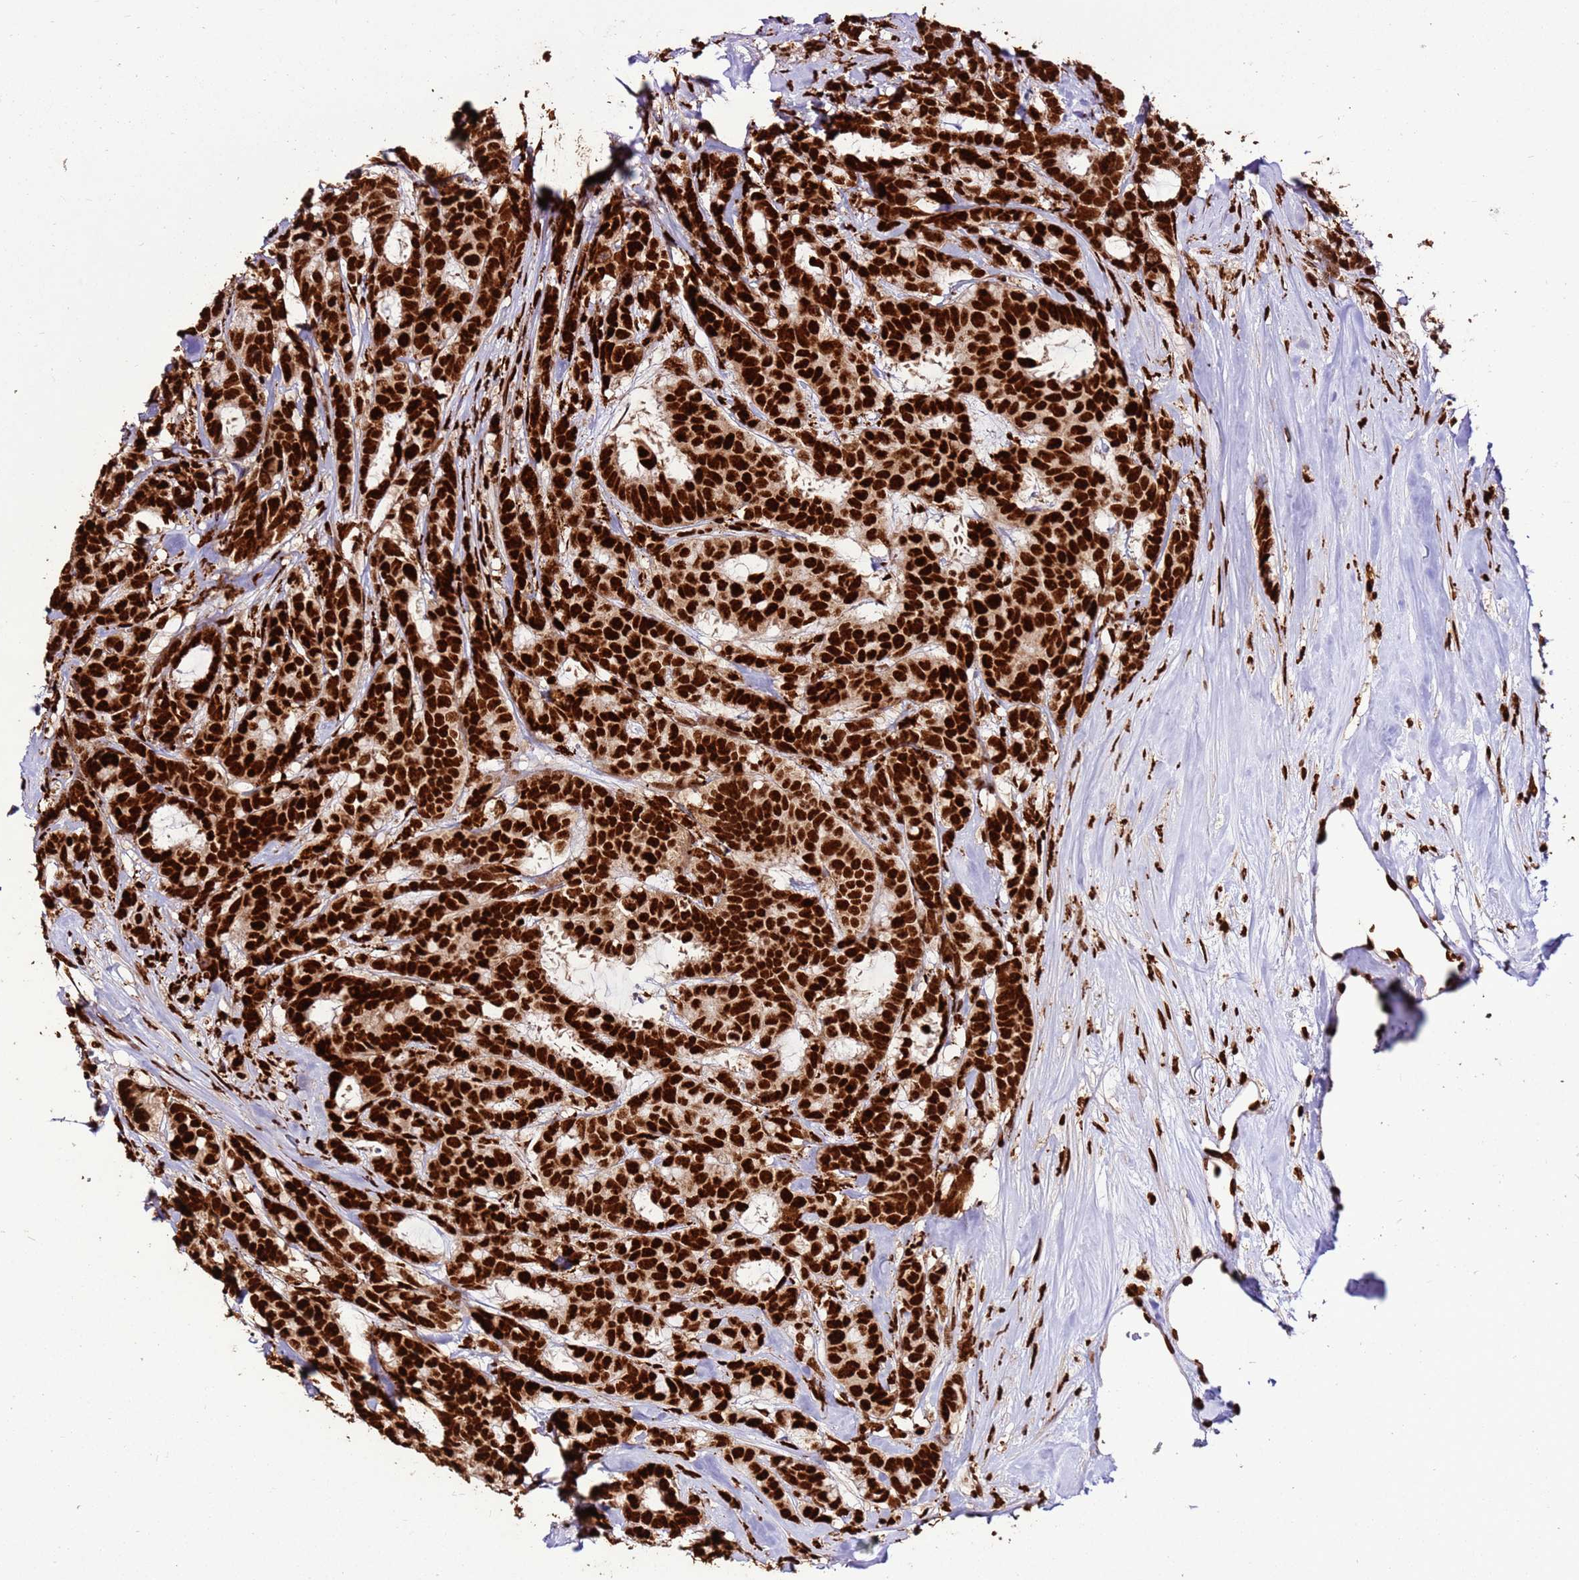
{"staining": {"intensity": "strong", "quantity": ">75%", "location": "nuclear"}, "tissue": "breast cancer", "cell_type": "Tumor cells", "image_type": "cancer", "snomed": [{"axis": "morphology", "description": "Duct carcinoma"}, {"axis": "topography", "description": "Breast"}], "caption": "Tumor cells reveal strong nuclear expression in about >75% of cells in breast intraductal carcinoma.", "gene": "HNRNPAB", "patient": {"sex": "female", "age": 87}}